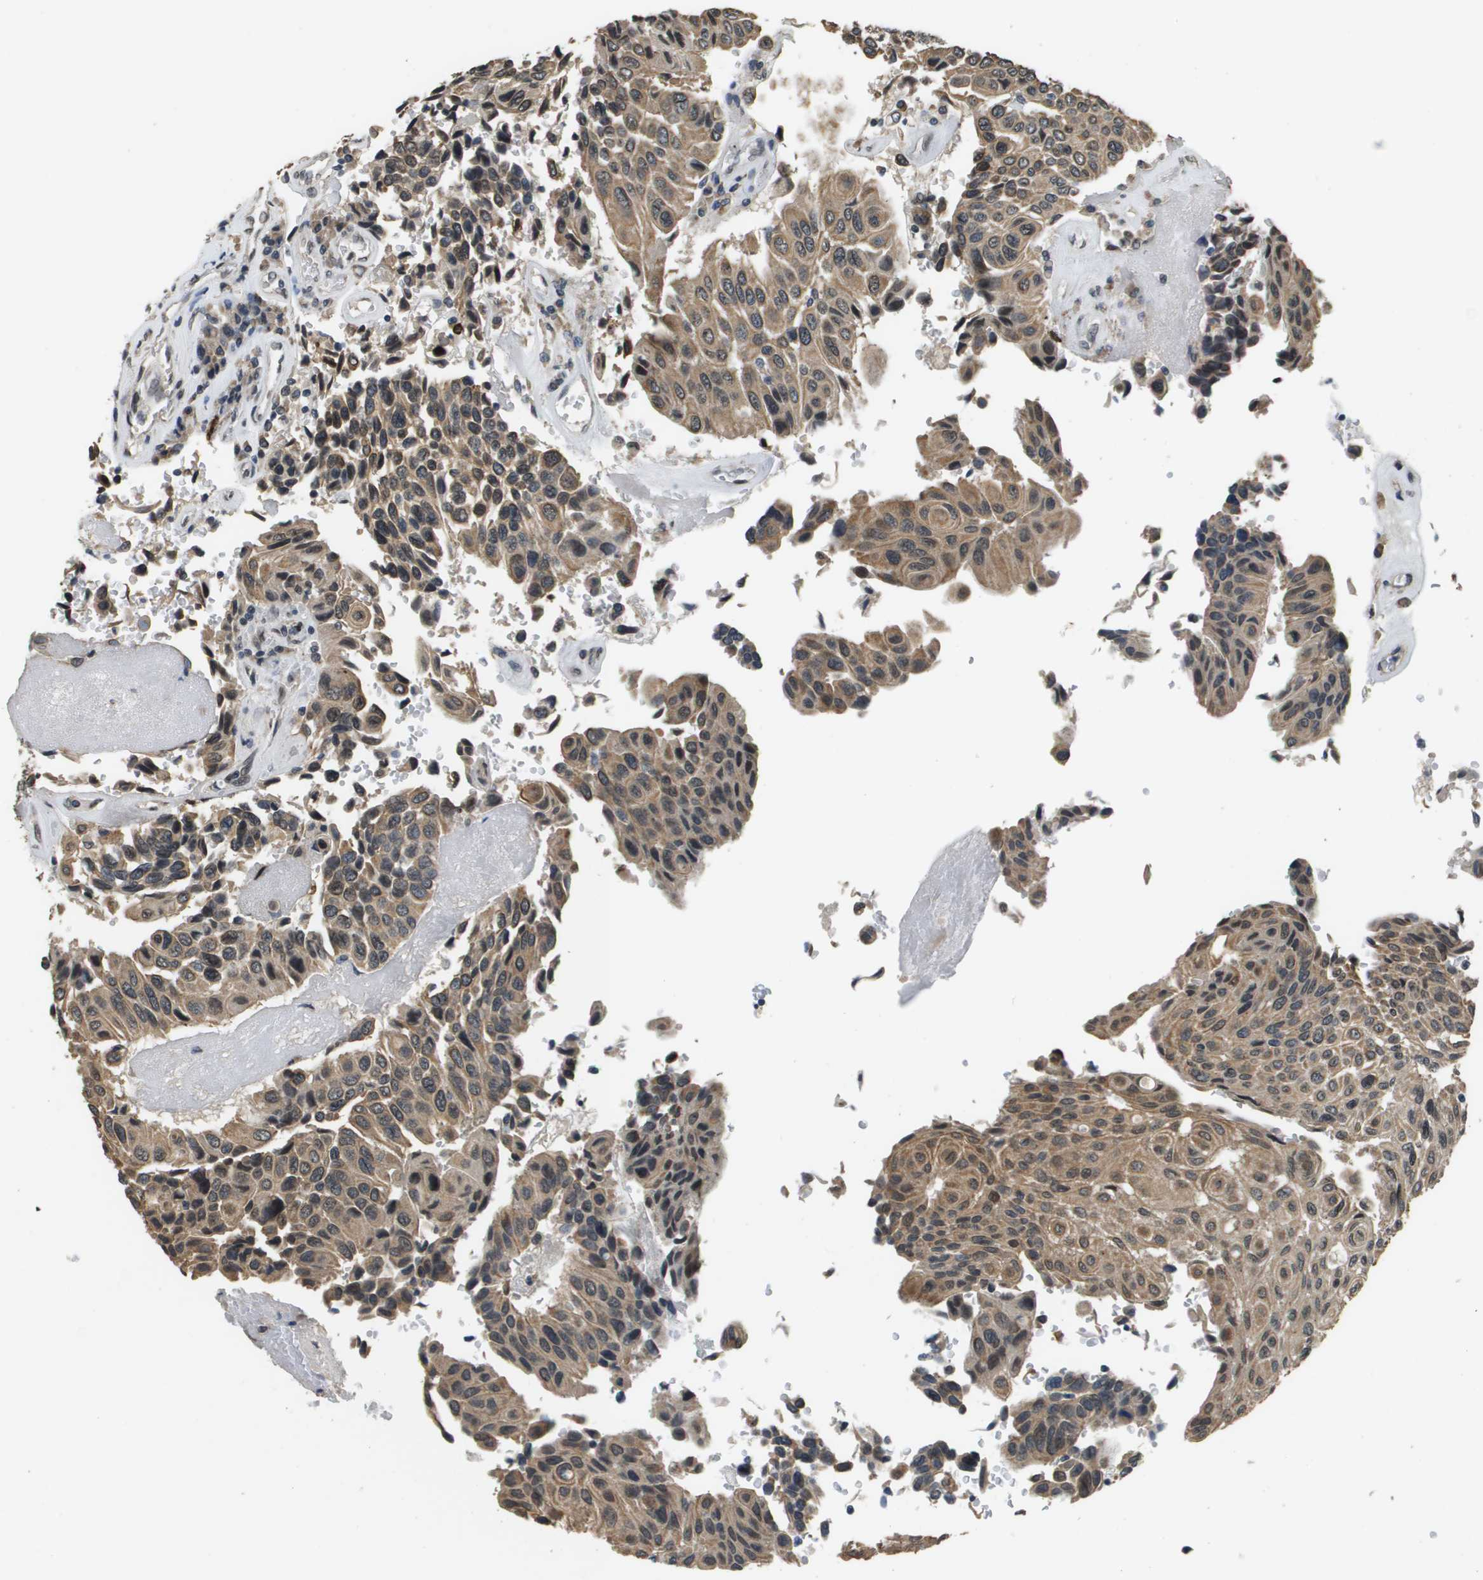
{"staining": {"intensity": "moderate", "quantity": ">75%", "location": "cytoplasmic/membranous"}, "tissue": "urothelial cancer", "cell_type": "Tumor cells", "image_type": "cancer", "snomed": [{"axis": "morphology", "description": "Urothelial carcinoma, High grade"}, {"axis": "topography", "description": "Urinary bladder"}], "caption": "Immunohistochemistry micrograph of neoplastic tissue: human urothelial cancer stained using immunohistochemistry (IHC) demonstrates medium levels of moderate protein expression localized specifically in the cytoplasmic/membranous of tumor cells, appearing as a cytoplasmic/membranous brown color.", "gene": "FANCC", "patient": {"sex": "male", "age": 66}}